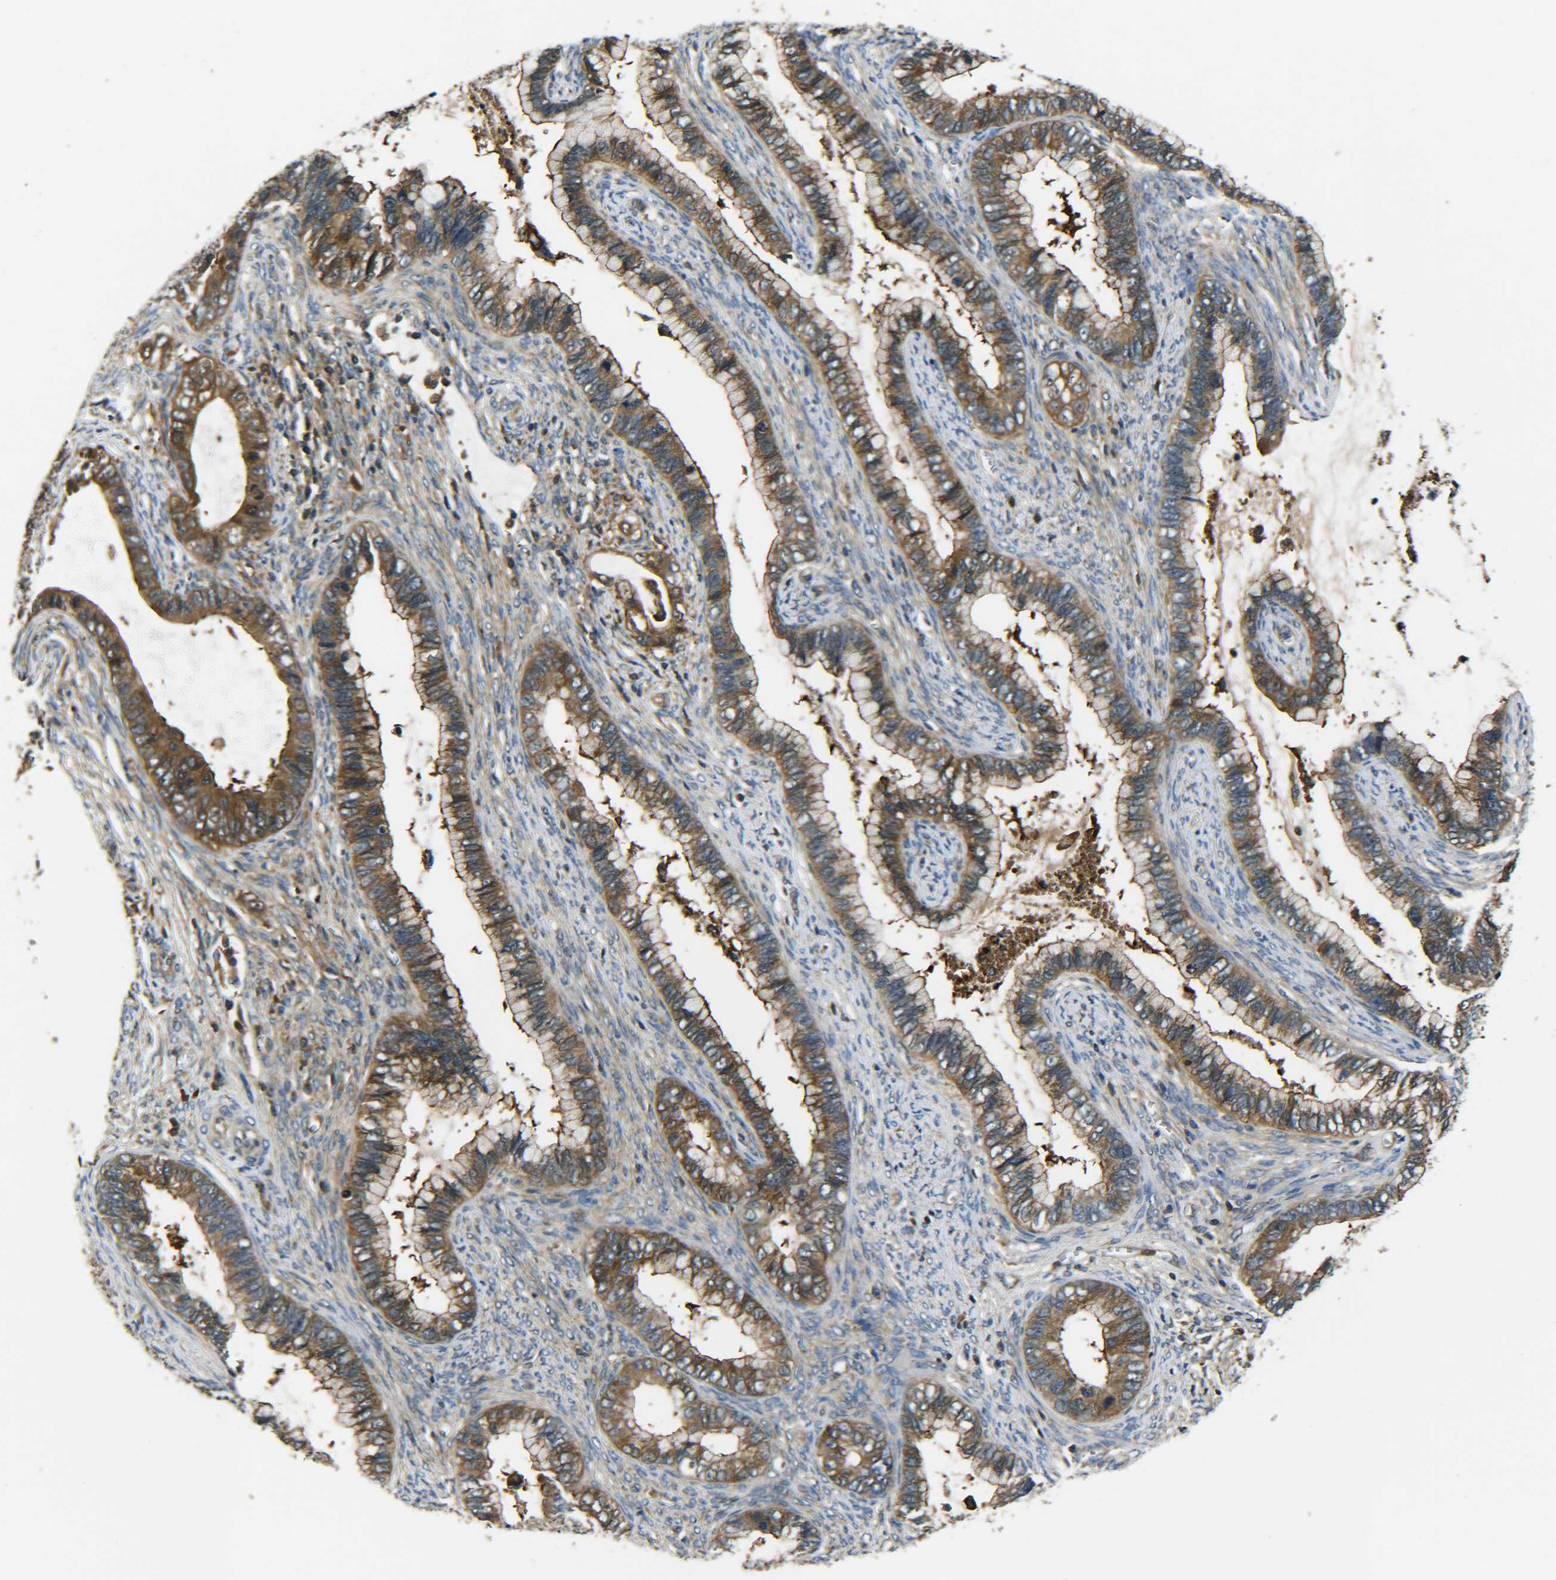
{"staining": {"intensity": "moderate", "quantity": ">75%", "location": "cytoplasmic/membranous"}, "tissue": "cervical cancer", "cell_type": "Tumor cells", "image_type": "cancer", "snomed": [{"axis": "morphology", "description": "Adenocarcinoma, NOS"}, {"axis": "topography", "description": "Cervix"}], "caption": "A medium amount of moderate cytoplasmic/membranous staining is seen in about >75% of tumor cells in cervical cancer tissue.", "gene": "PREB", "patient": {"sex": "female", "age": 44}}